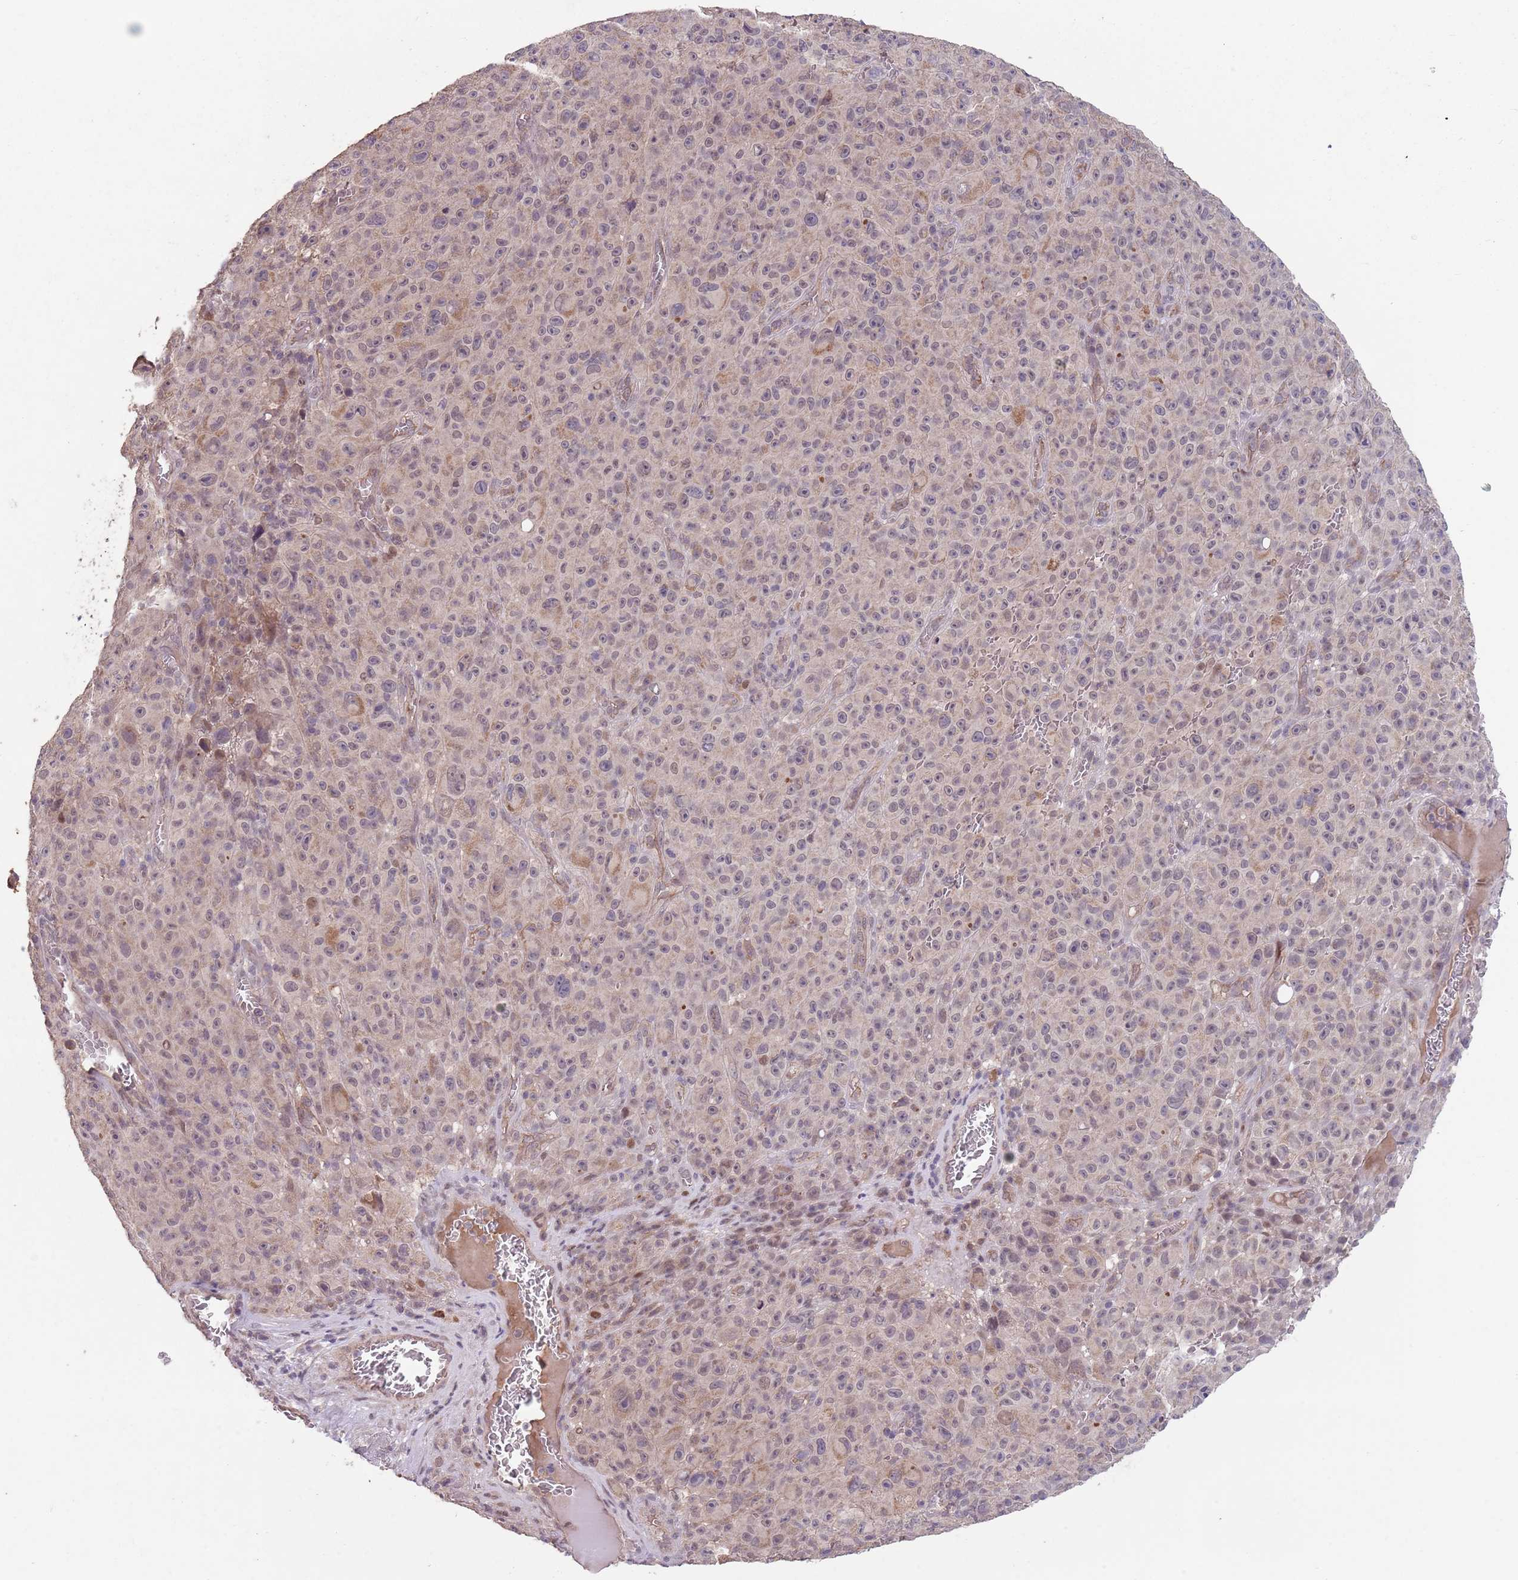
{"staining": {"intensity": "negative", "quantity": "none", "location": "none"}, "tissue": "melanoma", "cell_type": "Tumor cells", "image_type": "cancer", "snomed": [{"axis": "morphology", "description": "Malignant melanoma, NOS"}, {"axis": "topography", "description": "Skin"}], "caption": "A micrograph of human melanoma is negative for staining in tumor cells. (Immunohistochemistry (ihc), brightfield microscopy, high magnification).", "gene": "MEI1", "patient": {"sex": "female", "age": 82}}